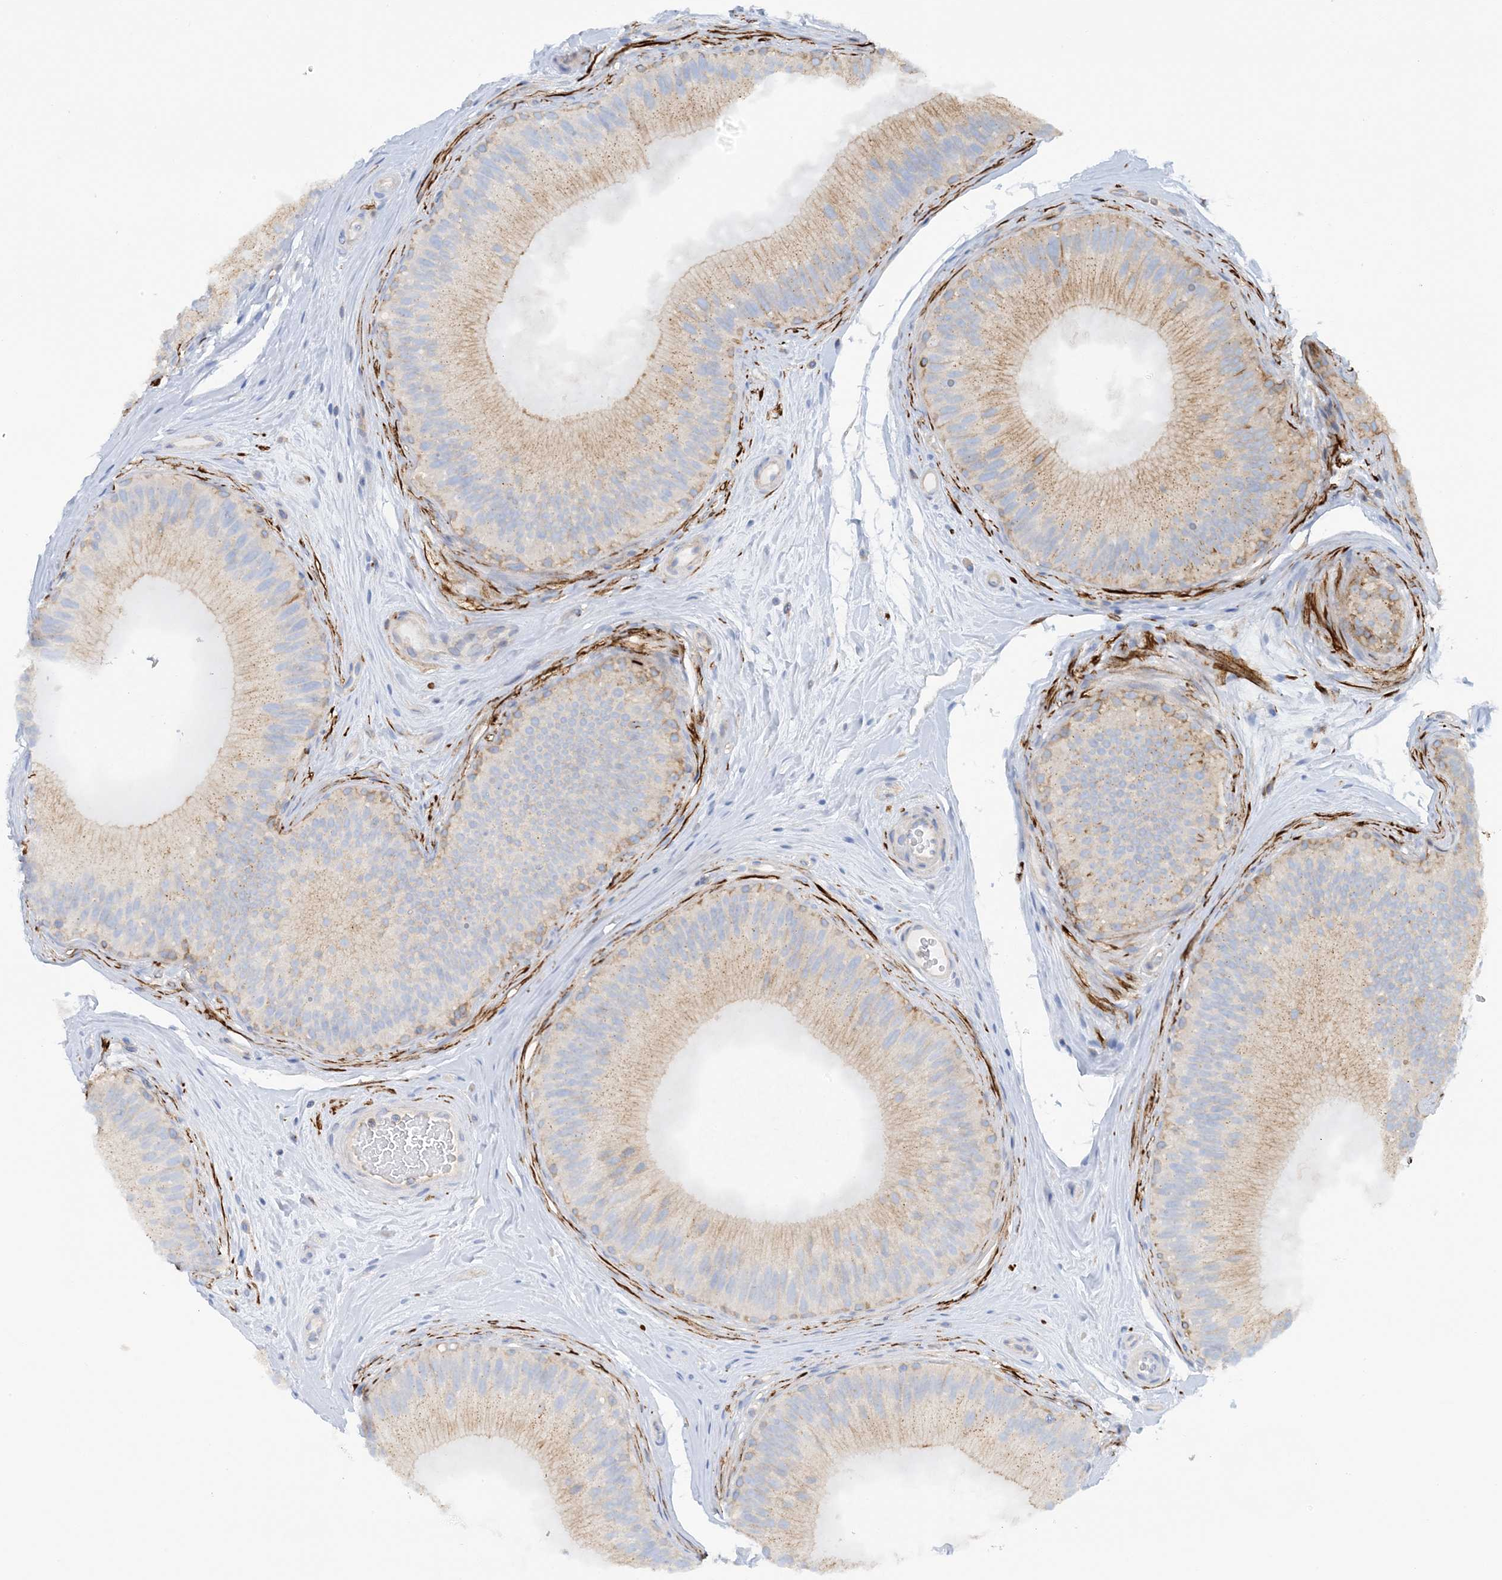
{"staining": {"intensity": "weak", "quantity": ">75%", "location": "cytoplasmic/membranous"}, "tissue": "epididymis", "cell_type": "Glandular cells", "image_type": "normal", "snomed": [{"axis": "morphology", "description": "Normal tissue, NOS"}, {"axis": "topography", "description": "Epididymis"}], "caption": "A histopathology image of epididymis stained for a protein demonstrates weak cytoplasmic/membranous brown staining in glandular cells. (Stains: DAB (3,3'-diaminobenzidine) in brown, nuclei in blue, Microscopy: brightfield microscopy at high magnification).", "gene": "CALHM5", "patient": {"sex": "male", "age": 45}}